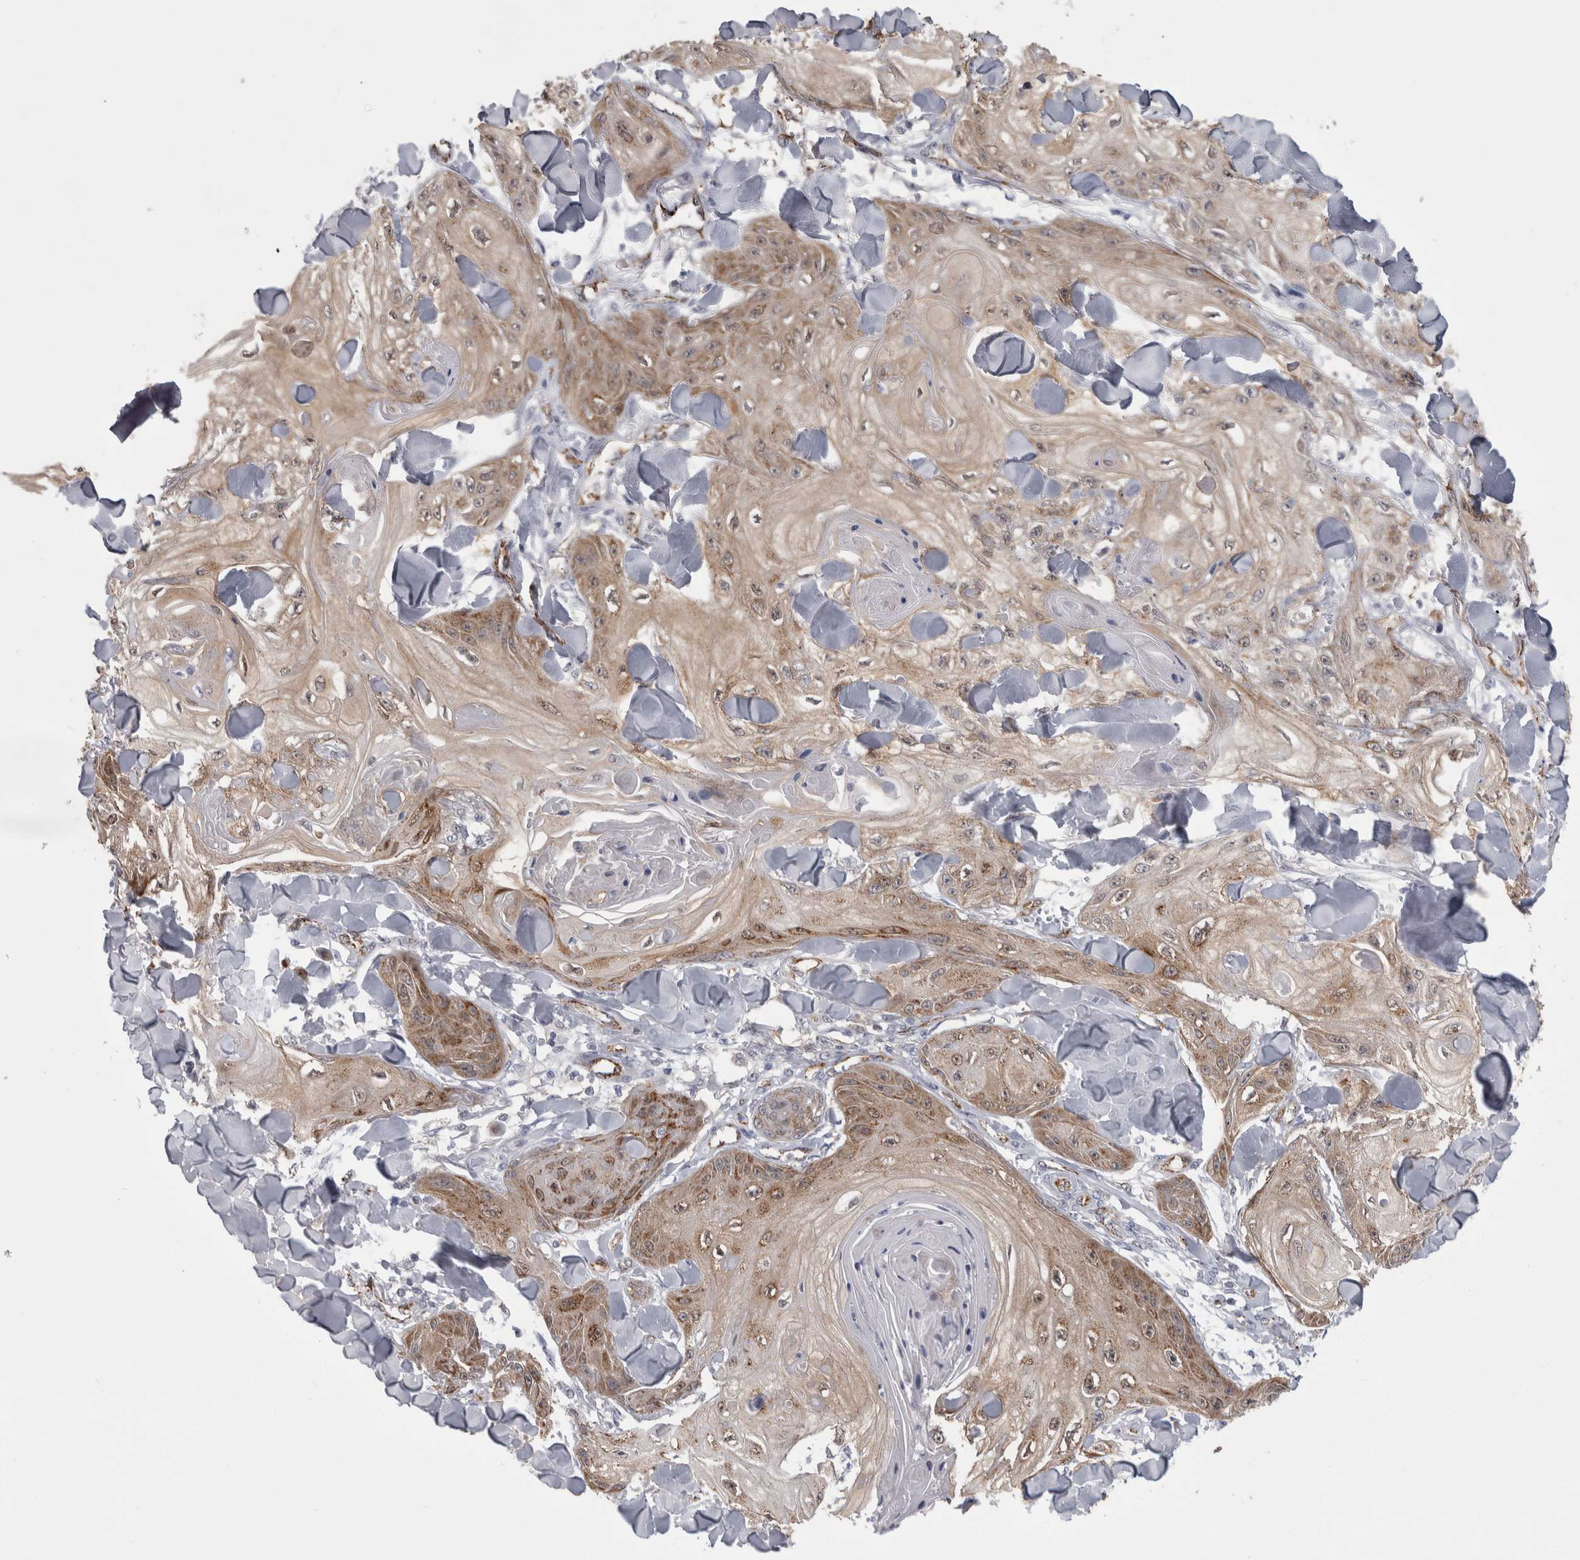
{"staining": {"intensity": "moderate", "quantity": ">75%", "location": "cytoplasmic/membranous"}, "tissue": "skin cancer", "cell_type": "Tumor cells", "image_type": "cancer", "snomed": [{"axis": "morphology", "description": "Squamous cell carcinoma, NOS"}, {"axis": "topography", "description": "Skin"}], "caption": "This is a histology image of immunohistochemistry (IHC) staining of squamous cell carcinoma (skin), which shows moderate expression in the cytoplasmic/membranous of tumor cells.", "gene": "ACOT7", "patient": {"sex": "male", "age": 74}}